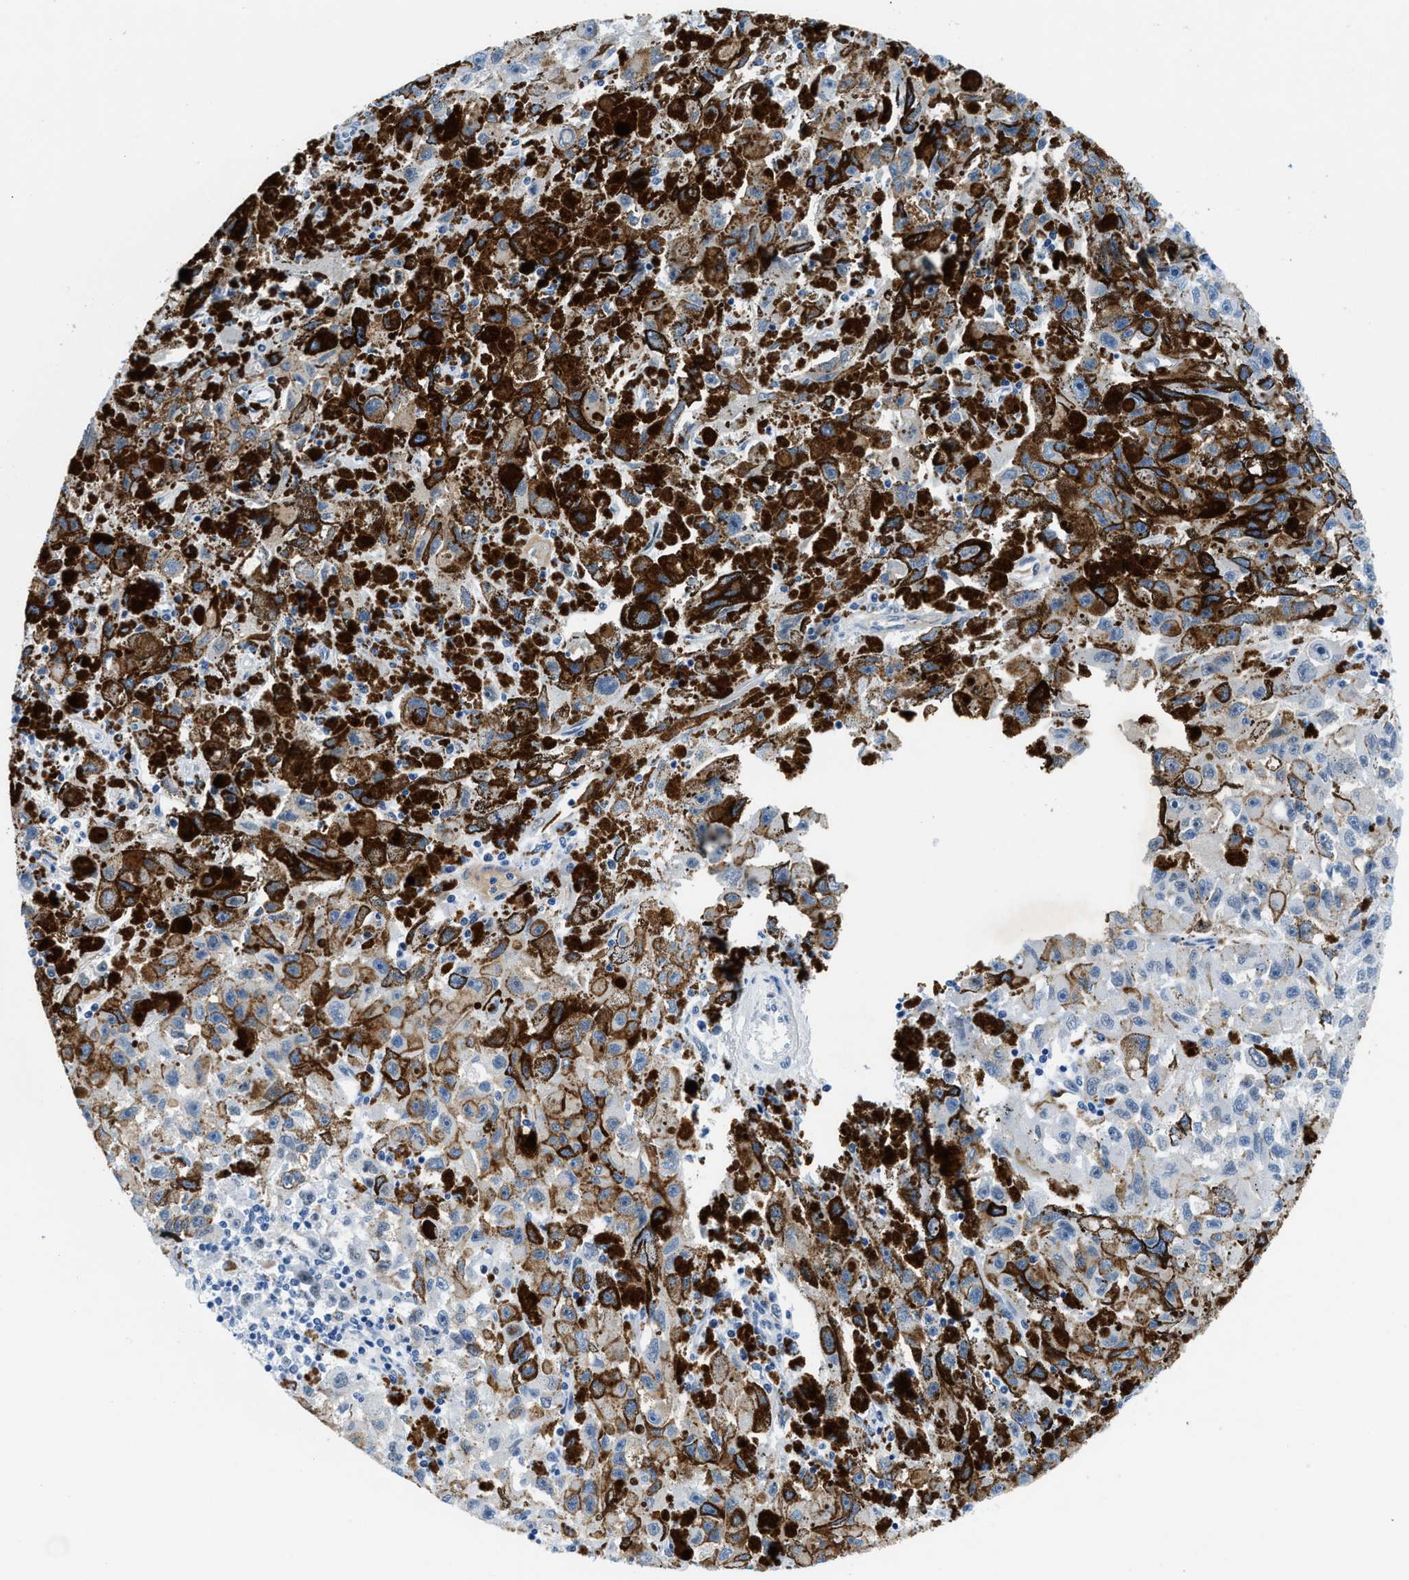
{"staining": {"intensity": "negative", "quantity": "none", "location": "none"}, "tissue": "melanoma", "cell_type": "Tumor cells", "image_type": "cancer", "snomed": [{"axis": "morphology", "description": "Malignant melanoma, NOS"}, {"axis": "topography", "description": "Skin"}], "caption": "Tumor cells show no significant protein positivity in melanoma. The staining is performed using DAB (3,3'-diaminobenzidine) brown chromogen with nuclei counter-stained in using hematoxylin.", "gene": "SMARCAD1", "patient": {"sex": "female", "age": 104}}